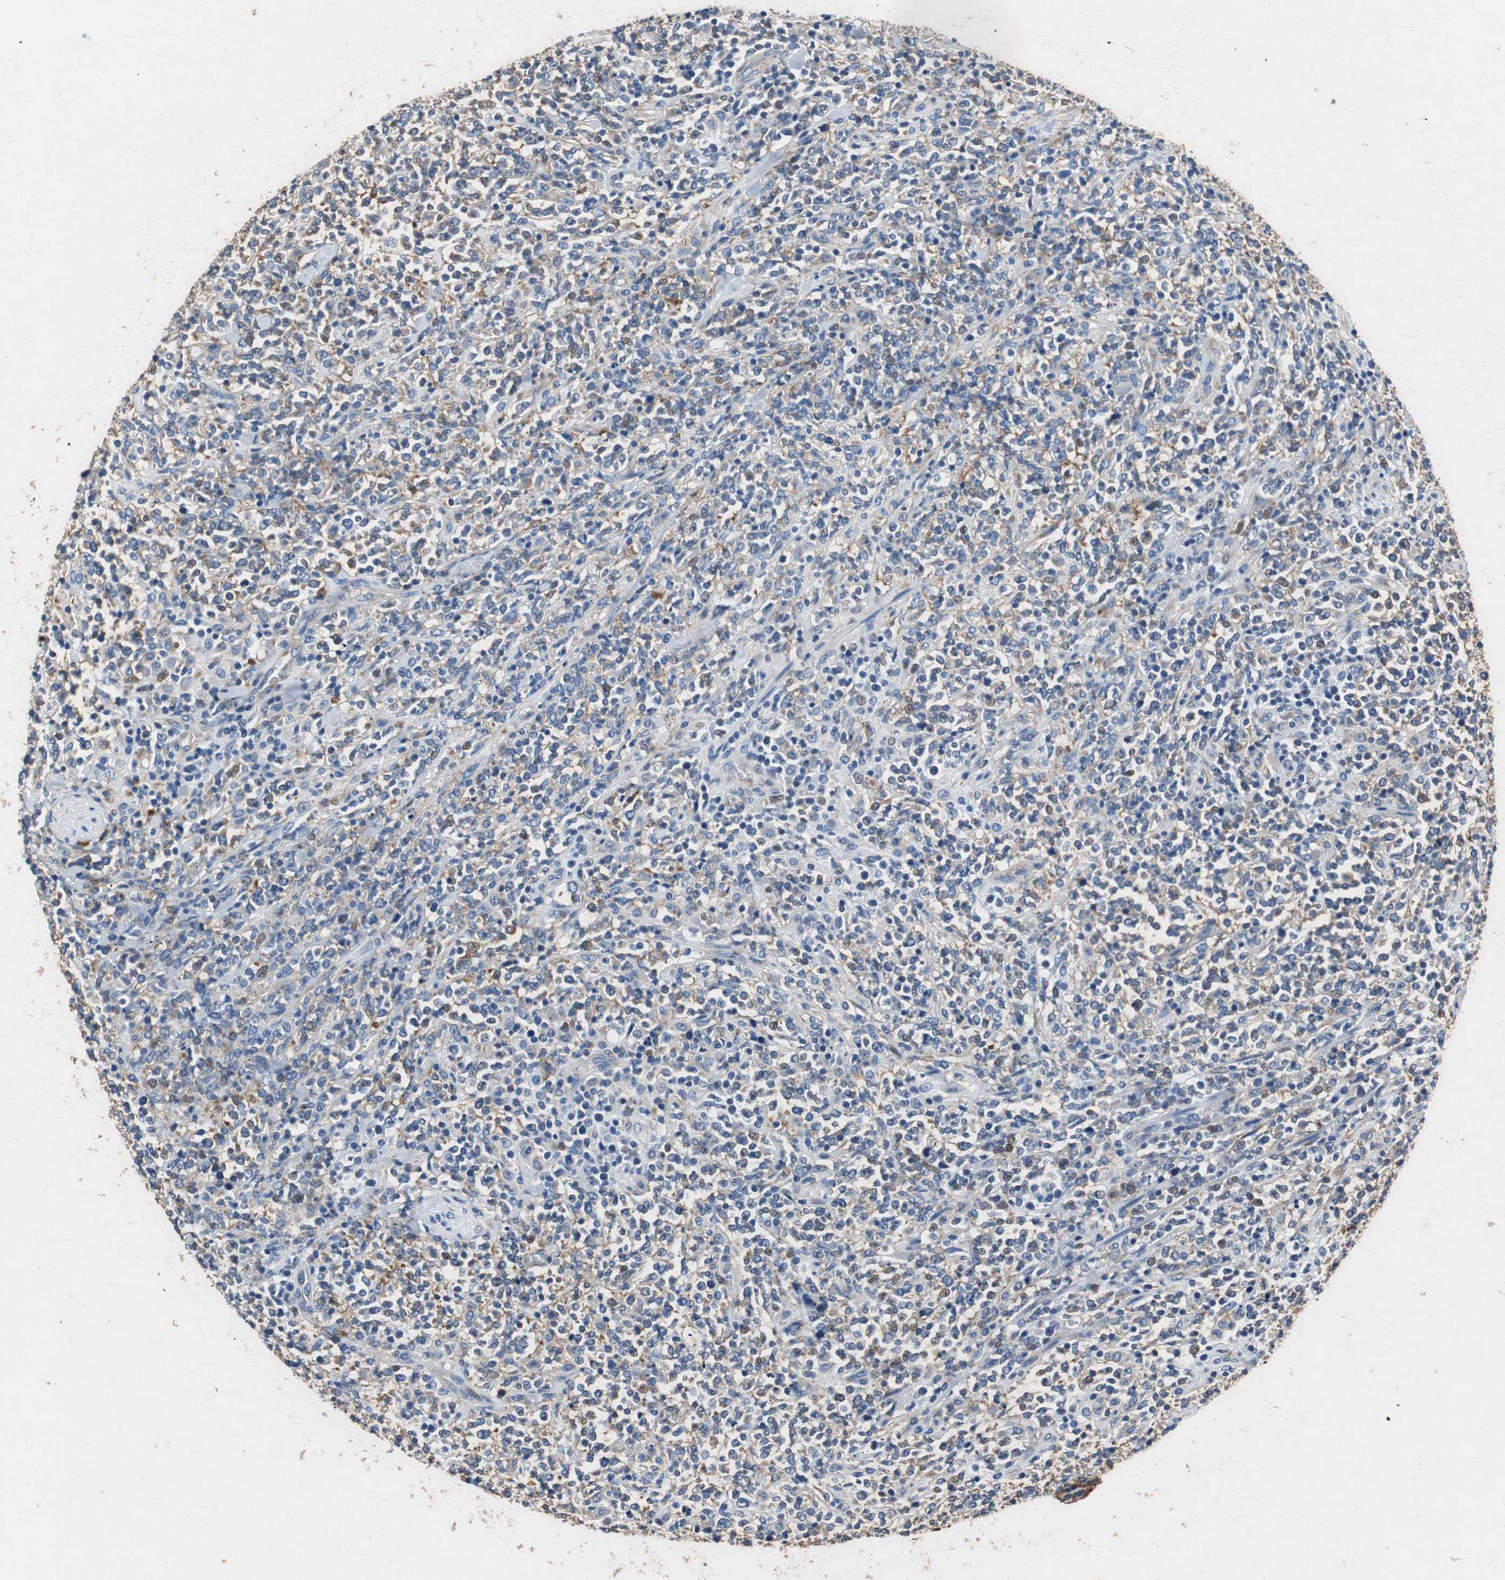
{"staining": {"intensity": "moderate", "quantity": "25%-75%", "location": "cytoplasmic/membranous"}, "tissue": "lymphoma", "cell_type": "Tumor cells", "image_type": "cancer", "snomed": [{"axis": "morphology", "description": "Malignant lymphoma, non-Hodgkin's type, High grade"}, {"axis": "topography", "description": "Soft tissue"}], "caption": "A medium amount of moderate cytoplasmic/membranous positivity is appreciated in about 25%-75% of tumor cells in lymphoma tissue.", "gene": "RPL35", "patient": {"sex": "male", "age": 18}}